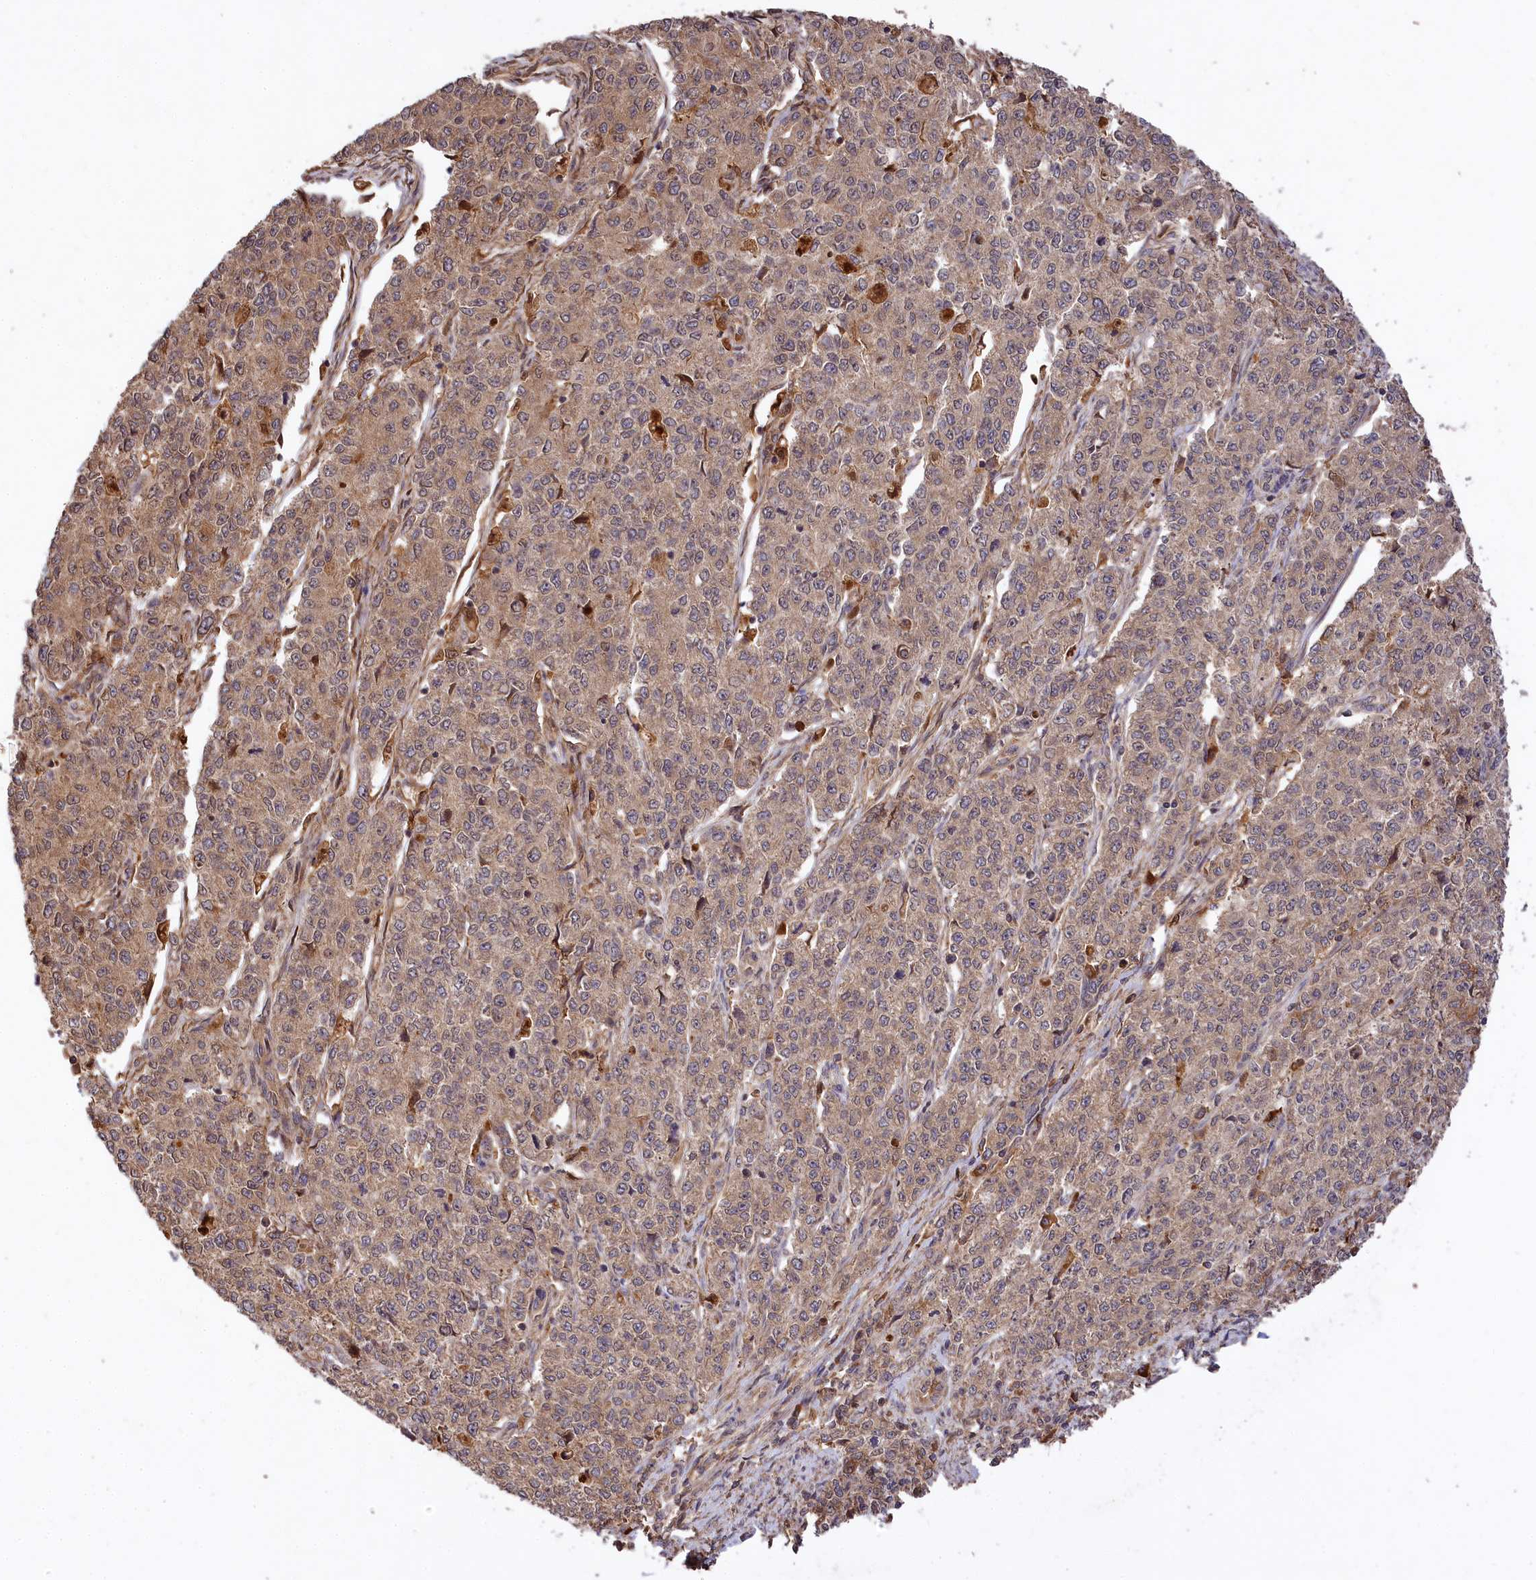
{"staining": {"intensity": "moderate", "quantity": "25%-75%", "location": "cytoplasmic/membranous"}, "tissue": "endometrial cancer", "cell_type": "Tumor cells", "image_type": "cancer", "snomed": [{"axis": "morphology", "description": "Adenocarcinoma, NOS"}, {"axis": "topography", "description": "Endometrium"}], "caption": "A histopathology image showing moderate cytoplasmic/membranous positivity in approximately 25%-75% of tumor cells in endometrial cancer (adenocarcinoma), as visualized by brown immunohistochemical staining.", "gene": "MCF2L2", "patient": {"sex": "female", "age": 50}}